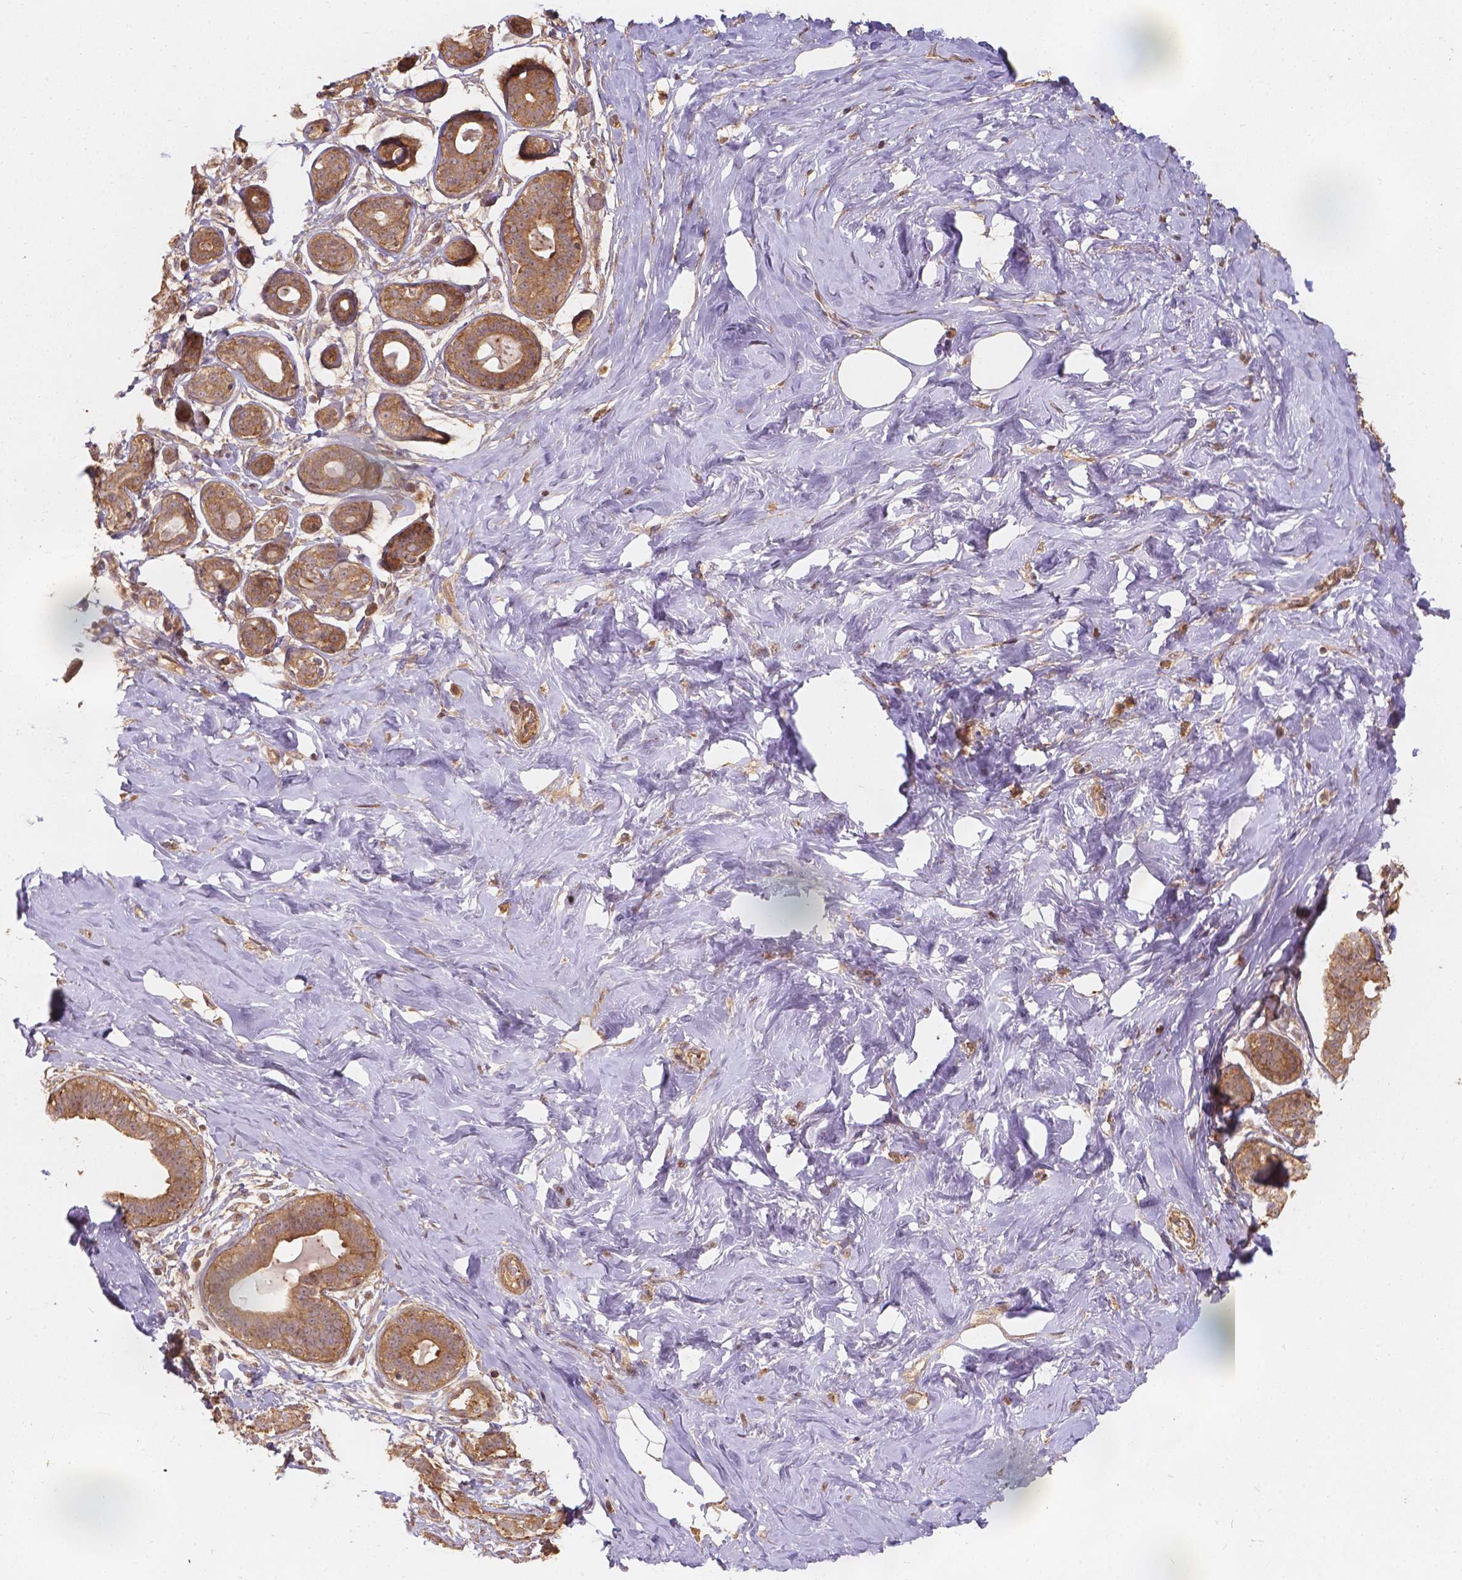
{"staining": {"intensity": "moderate", "quantity": ">75%", "location": "cytoplasmic/membranous"}, "tissue": "breast", "cell_type": "Adipocytes", "image_type": "normal", "snomed": [{"axis": "morphology", "description": "Normal tissue, NOS"}, {"axis": "topography", "description": "Skin"}, {"axis": "topography", "description": "Breast"}], "caption": "Breast stained with a brown dye displays moderate cytoplasmic/membranous positive expression in approximately >75% of adipocytes.", "gene": "XPR1", "patient": {"sex": "female", "age": 43}}